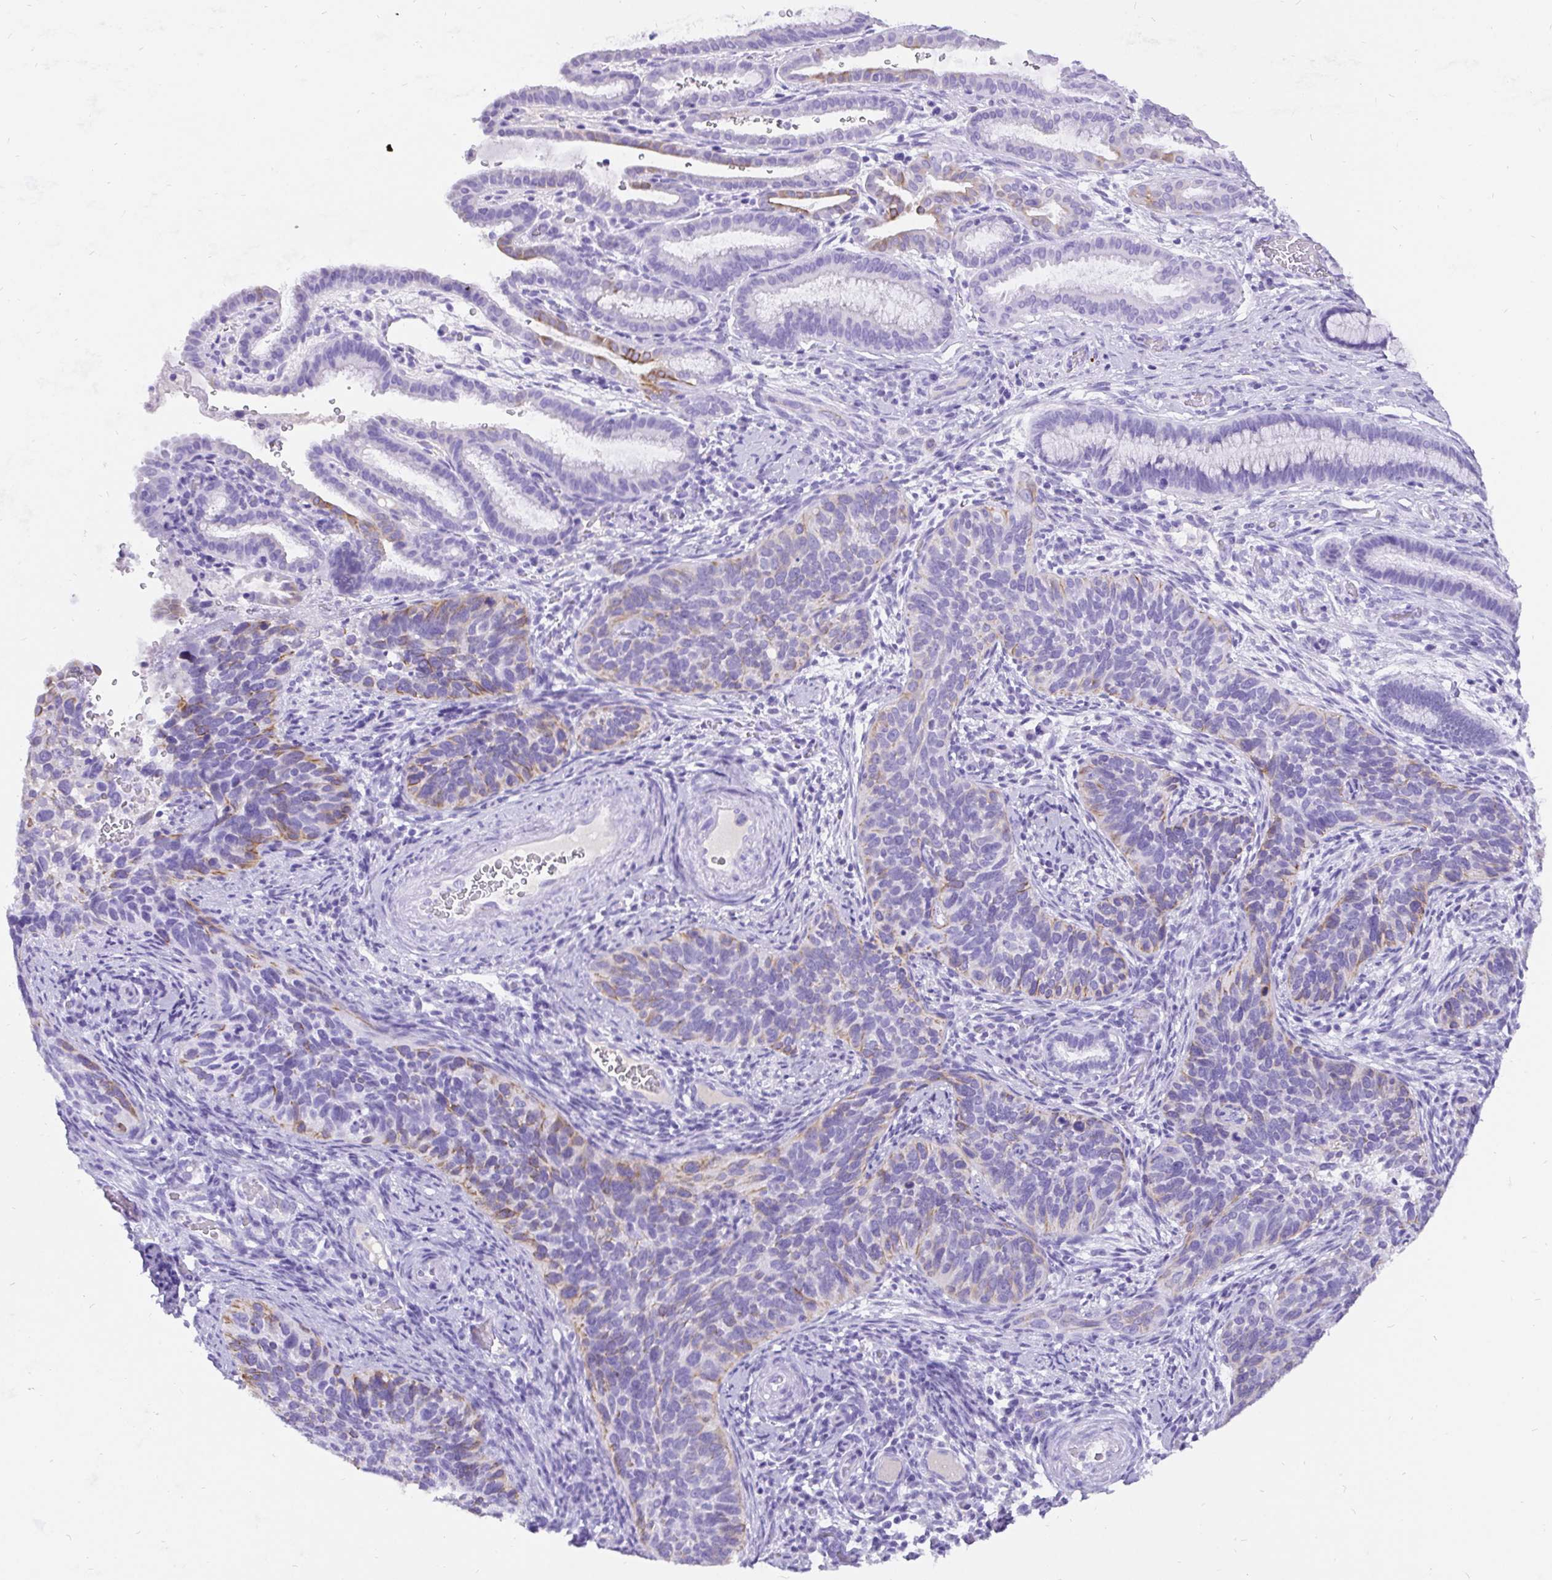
{"staining": {"intensity": "weak", "quantity": "<25%", "location": "cytoplasmic/membranous"}, "tissue": "cervical cancer", "cell_type": "Tumor cells", "image_type": "cancer", "snomed": [{"axis": "morphology", "description": "Squamous cell carcinoma, NOS"}, {"axis": "topography", "description": "Cervix"}], "caption": "An image of human cervical cancer (squamous cell carcinoma) is negative for staining in tumor cells. (Brightfield microscopy of DAB (3,3'-diaminobenzidine) IHC at high magnification).", "gene": "KRT13", "patient": {"sex": "female", "age": 51}}